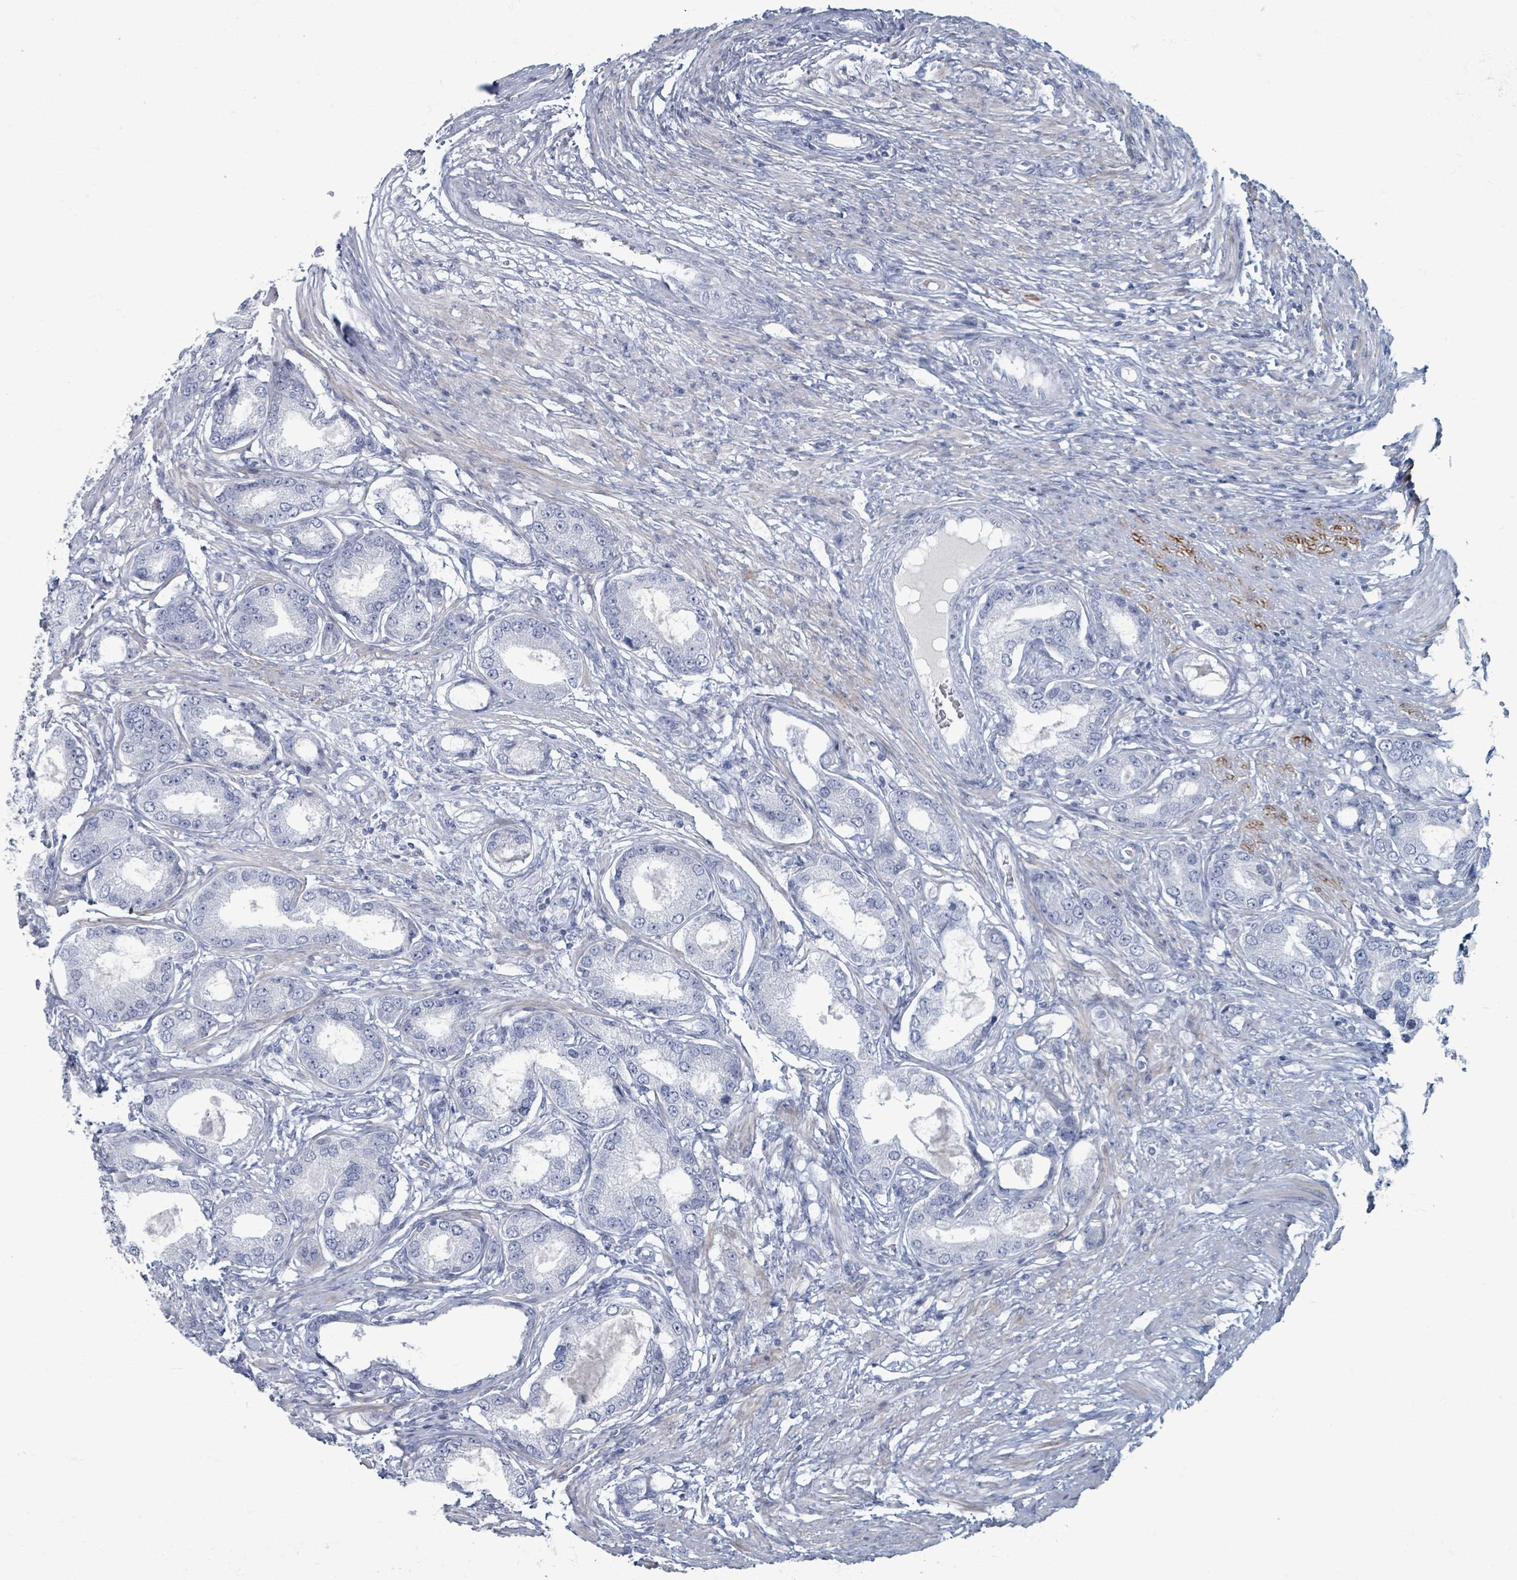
{"staining": {"intensity": "negative", "quantity": "none", "location": "none"}, "tissue": "prostate cancer", "cell_type": "Tumor cells", "image_type": "cancer", "snomed": [{"axis": "morphology", "description": "Adenocarcinoma, High grade"}, {"axis": "topography", "description": "Prostate"}], "caption": "IHC image of prostate adenocarcinoma (high-grade) stained for a protein (brown), which shows no expression in tumor cells.", "gene": "TAS2R1", "patient": {"sex": "male", "age": 69}}